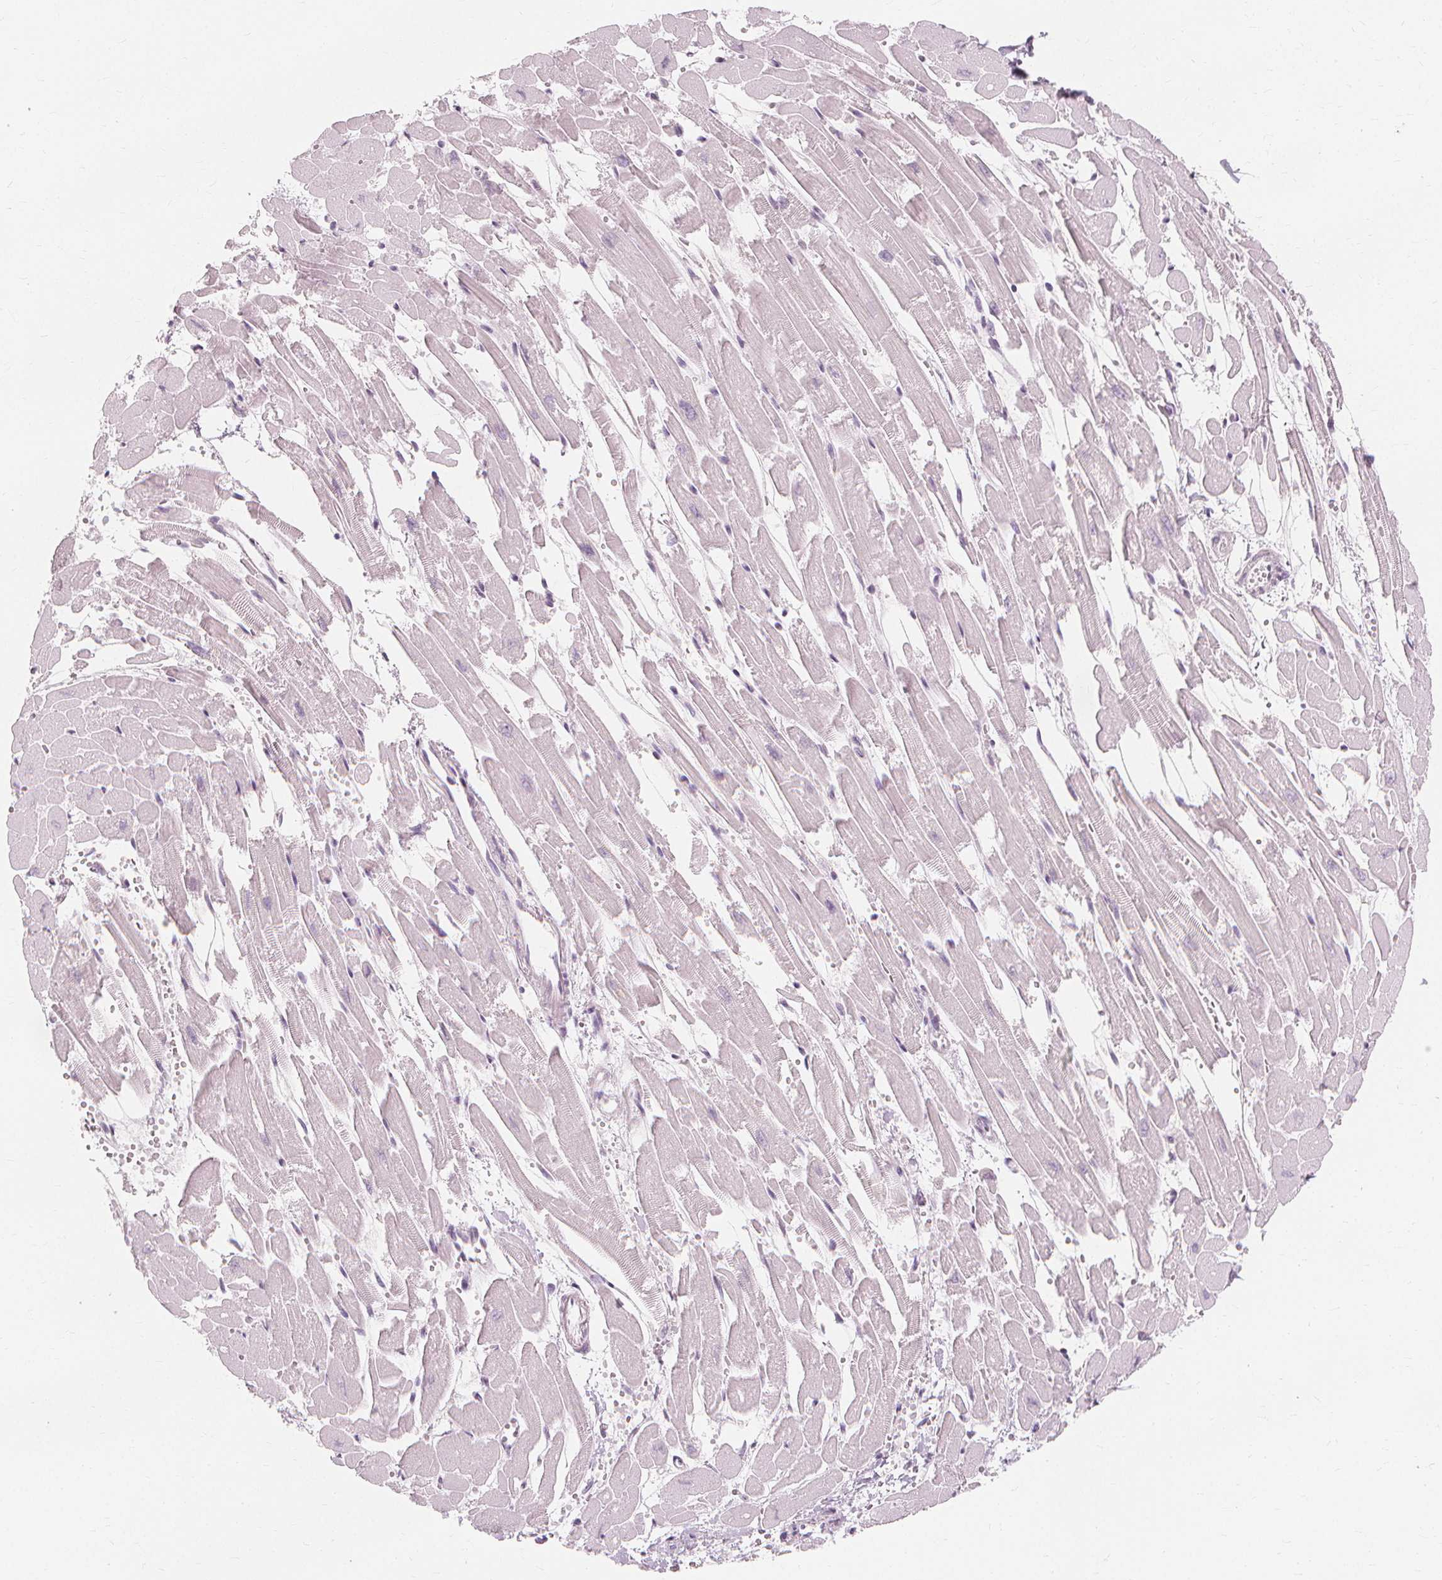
{"staining": {"intensity": "negative", "quantity": "none", "location": "none"}, "tissue": "heart muscle", "cell_type": "Cardiomyocytes", "image_type": "normal", "snomed": [{"axis": "morphology", "description": "Normal tissue, NOS"}, {"axis": "topography", "description": "Heart"}], "caption": "Photomicrograph shows no significant protein positivity in cardiomyocytes of normal heart muscle. (DAB (3,3'-diaminobenzidine) immunohistochemistry (IHC) with hematoxylin counter stain).", "gene": "MUC12", "patient": {"sex": "female", "age": 52}}